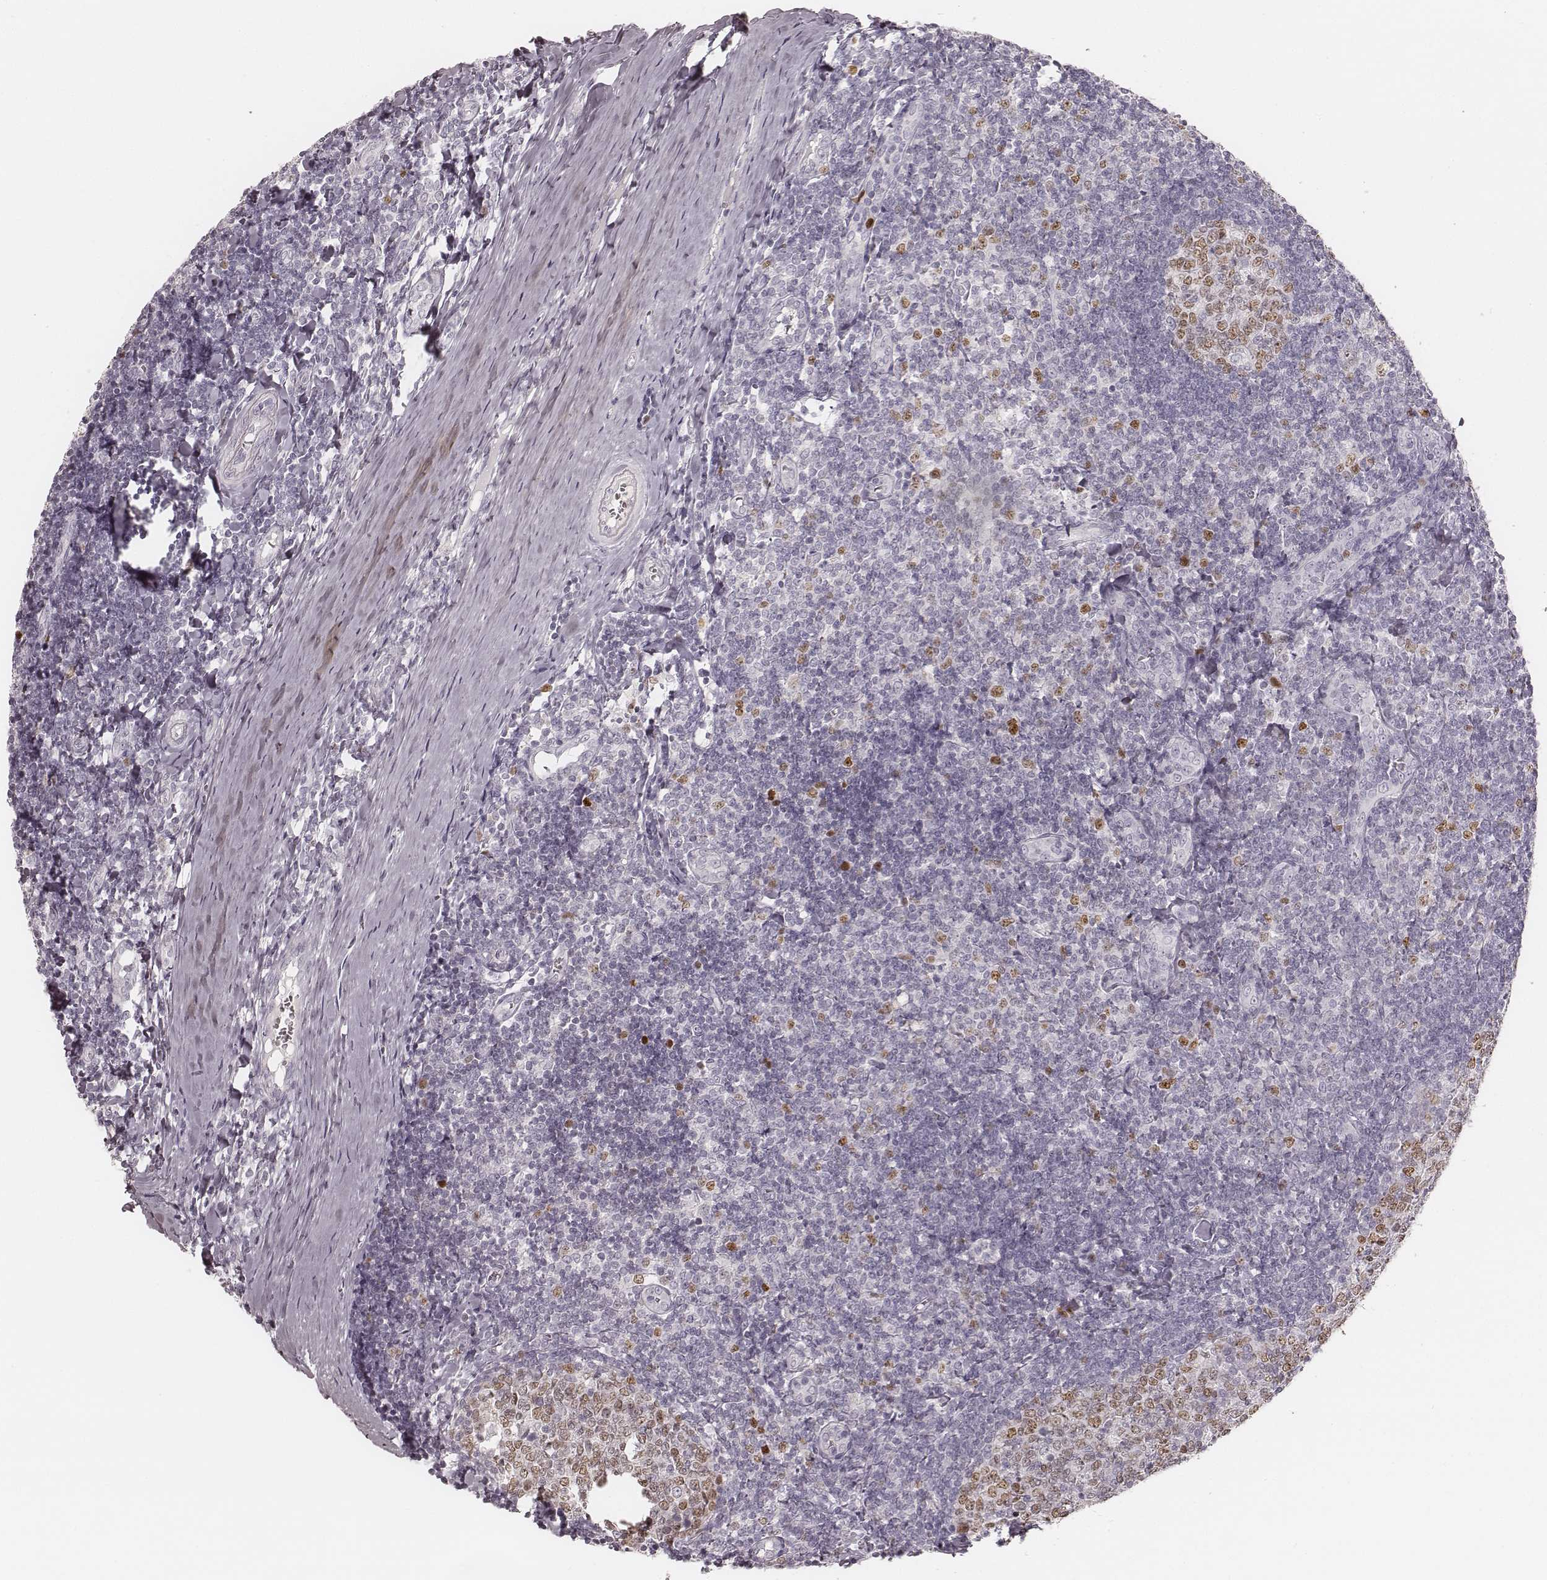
{"staining": {"intensity": "moderate", "quantity": "25%-75%", "location": "nuclear"}, "tissue": "tonsil", "cell_type": "Germinal center cells", "image_type": "normal", "snomed": [{"axis": "morphology", "description": "Normal tissue, NOS"}, {"axis": "topography", "description": "Tonsil"}], "caption": "Immunohistochemistry image of unremarkable human tonsil stained for a protein (brown), which displays medium levels of moderate nuclear positivity in approximately 25%-75% of germinal center cells.", "gene": "TEX37", "patient": {"sex": "female", "age": 12}}